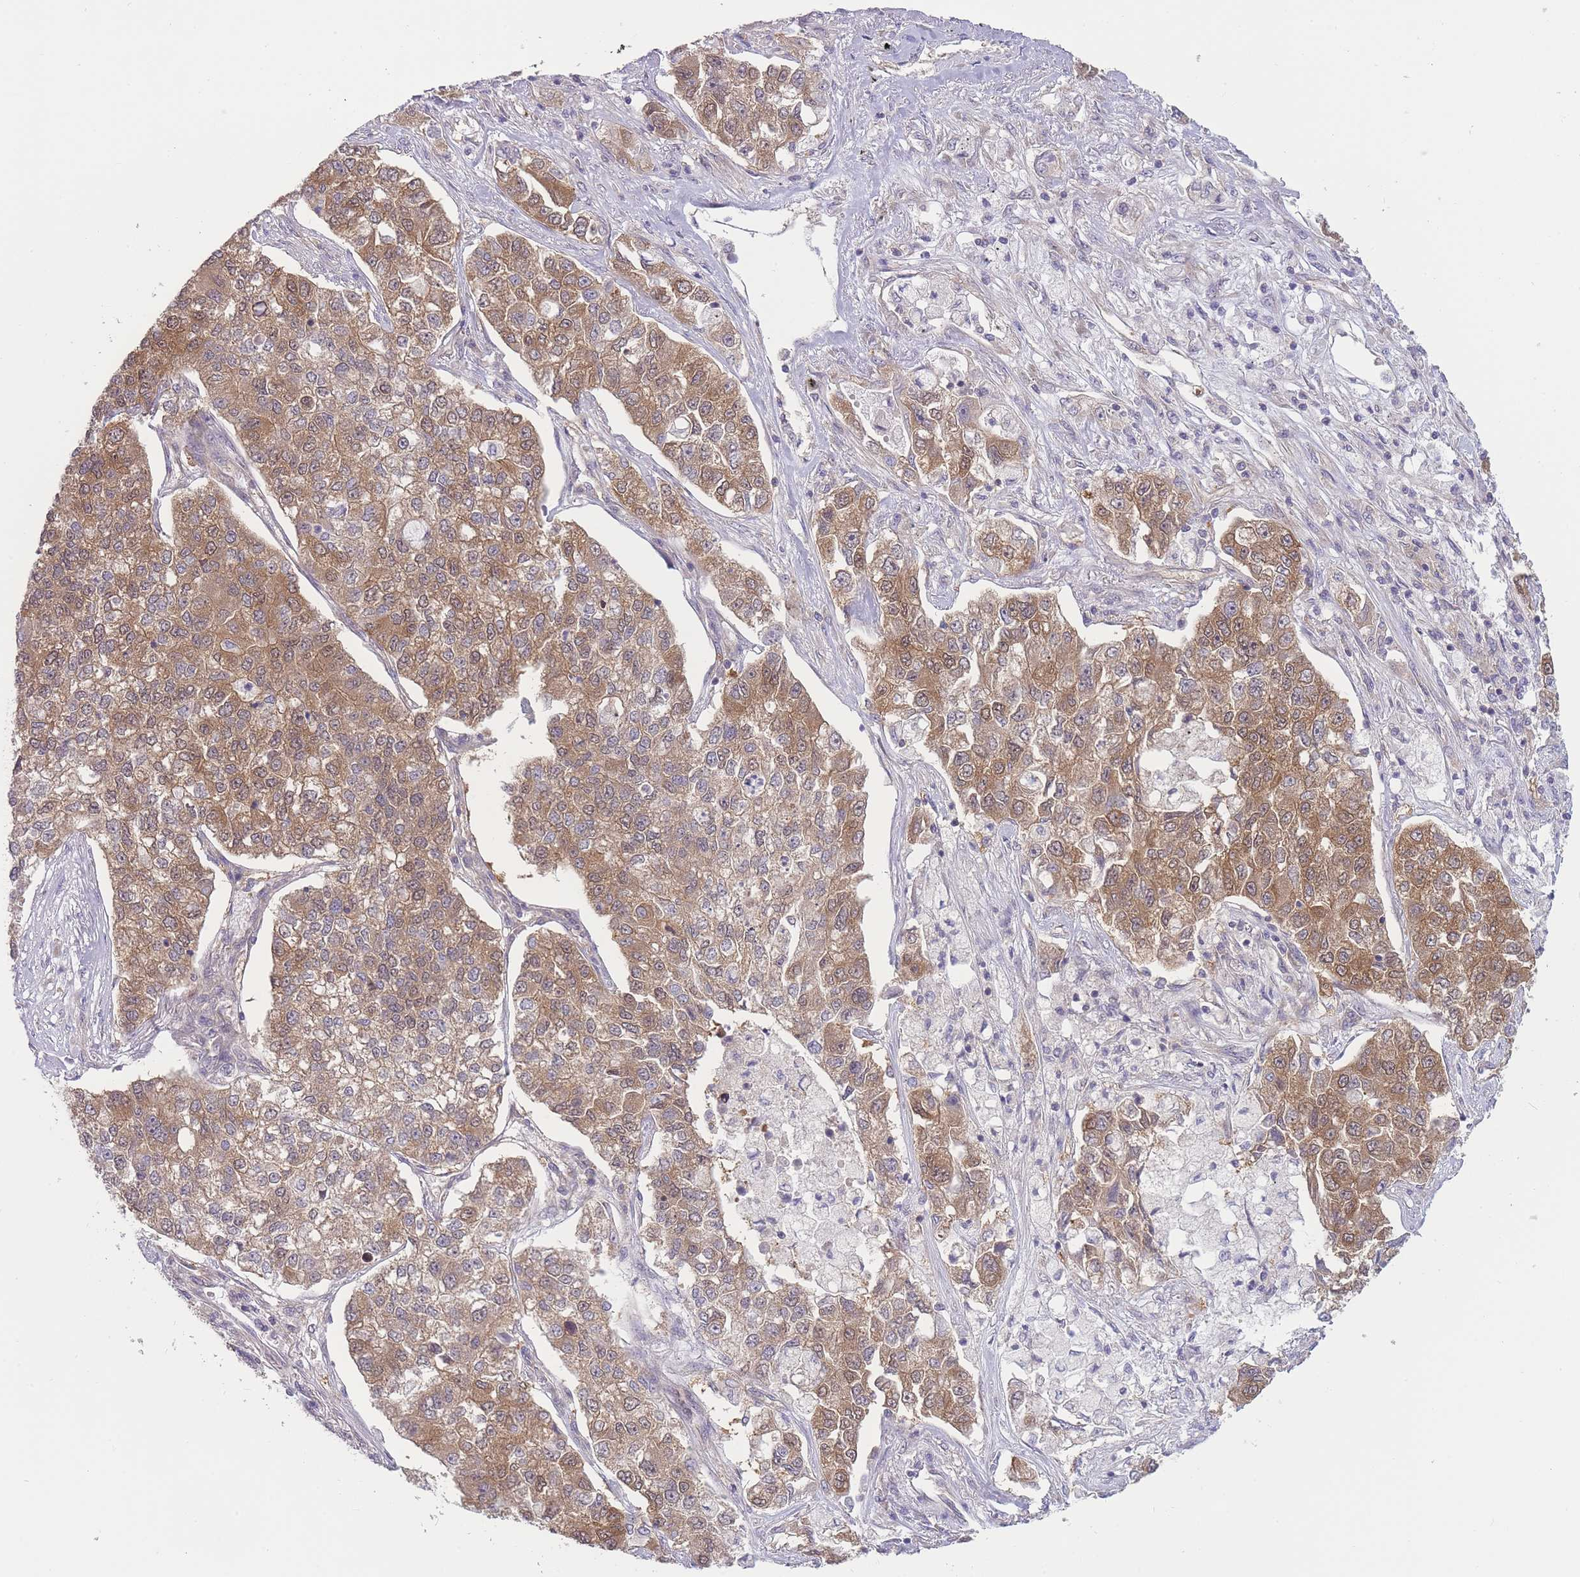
{"staining": {"intensity": "moderate", "quantity": ">75%", "location": "cytoplasmic/membranous"}, "tissue": "lung cancer", "cell_type": "Tumor cells", "image_type": "cancer", "snomed": [{"axis": "morphology", "description": "Adenocarcinoma, NOS"}, {"axis": "topography", "description": "Lung"}], "caption": "Adenocarcinoma (lung) stained with a brown dye shows moderate cytoplasmic/membranous positive expression in about >75% of tumor cells.", "gene": "PFDN6", "patient": {"sex": "male", "age": 49}}